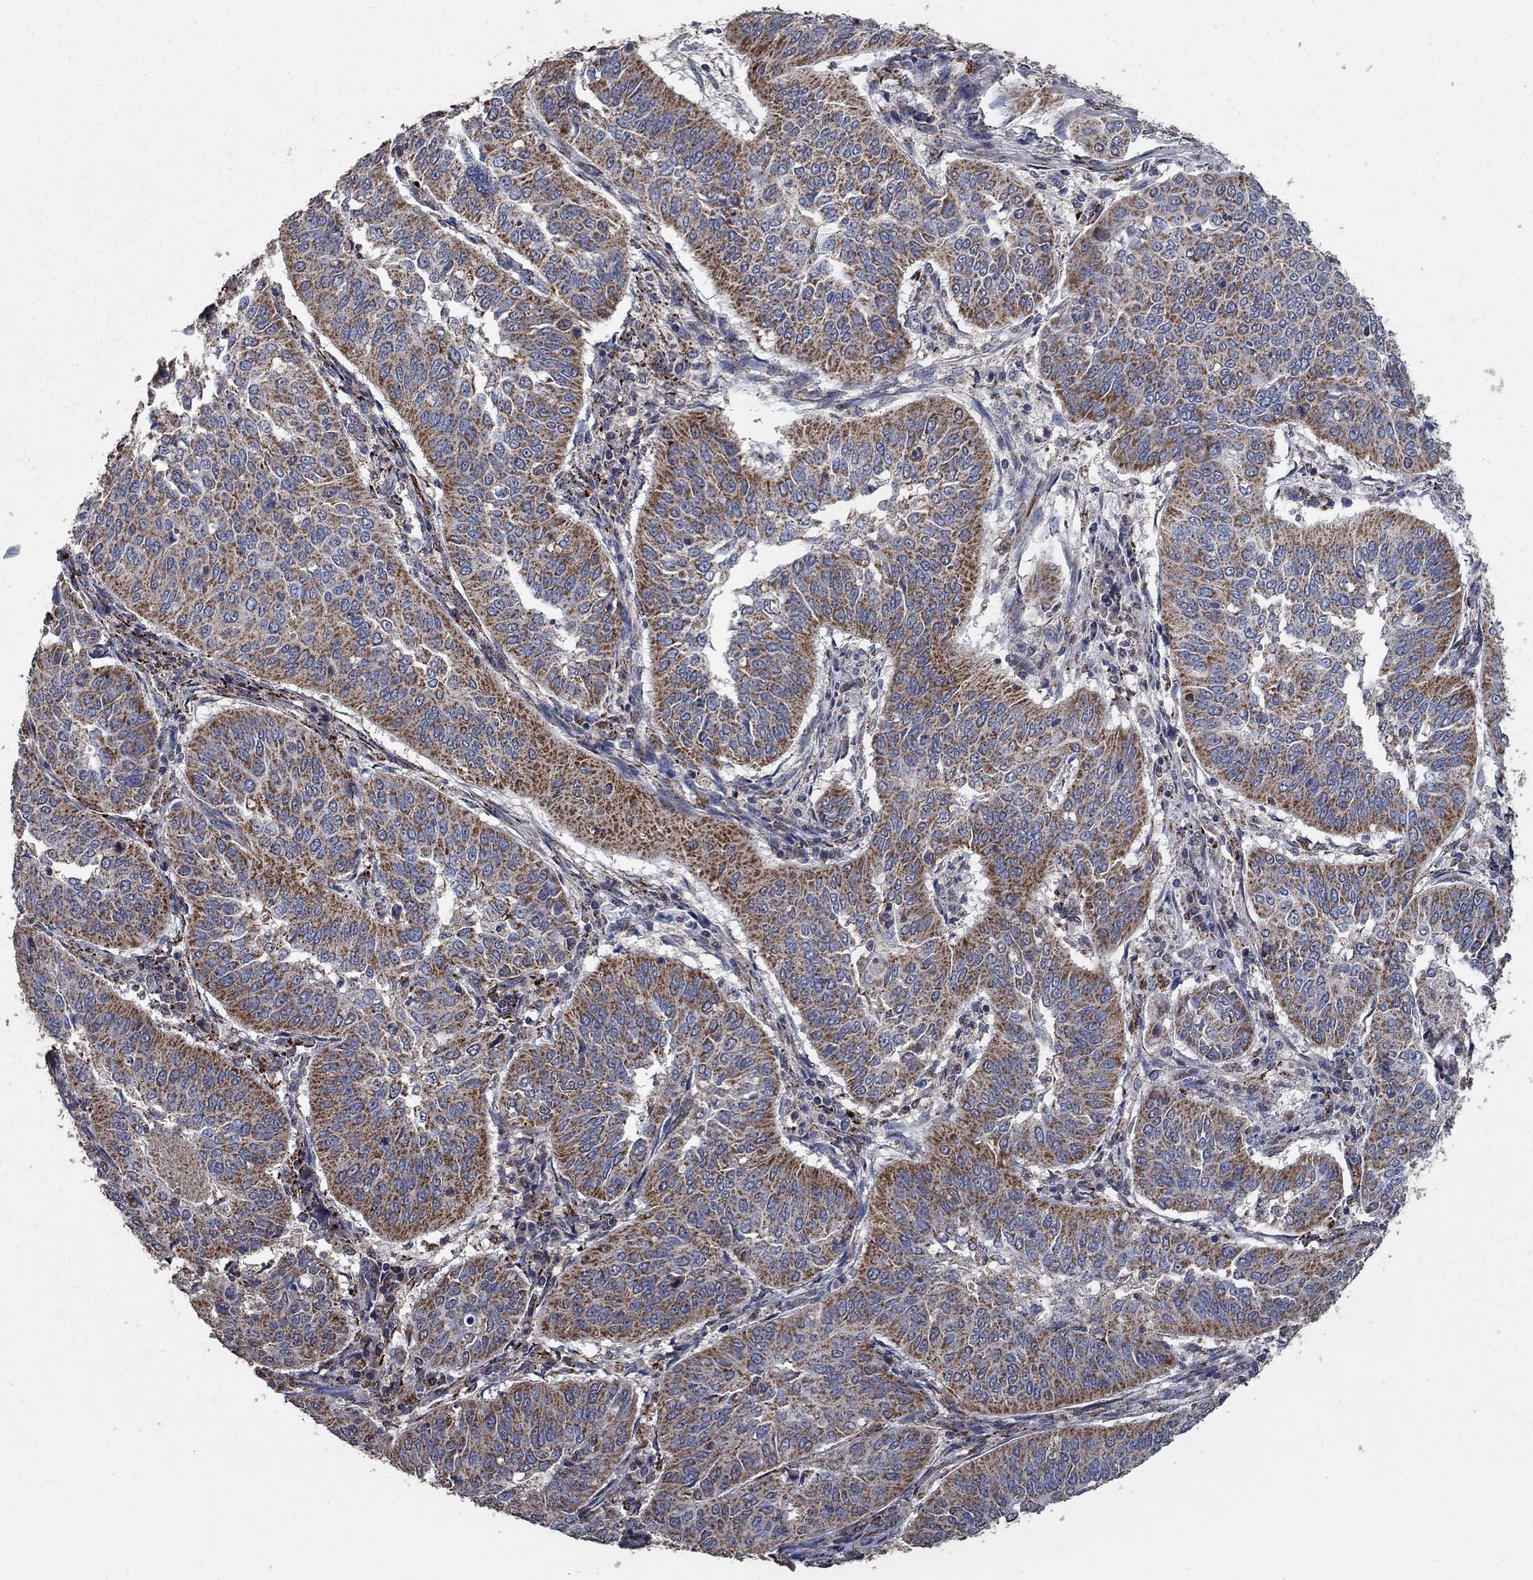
{"staining": {"intensity": "strong", "quantity": "25%-75%", "location": "cytoplasmic/membranous"}, "tissue": "cervical cancer", "cell_type": "Tumor cells", "image_type": "cancer", "snomed": [{"axis": "morphology", "description": "Normal tissue, NOS"}, {"axis": "morphology", "description": "Squamous cell carcinoma, NOS"}, {"axis": "topography", "description": "Cervix"}], "caption": "This image demonstrates immunohistochemistry staining of human cervical squamous cell carcinoma, with high strong cytoplasmic/membranous positivity in approximately 25%-75% of tumor cells.", "gene": "MRPS24", "patient": {"sex": "female", "age": 39}}